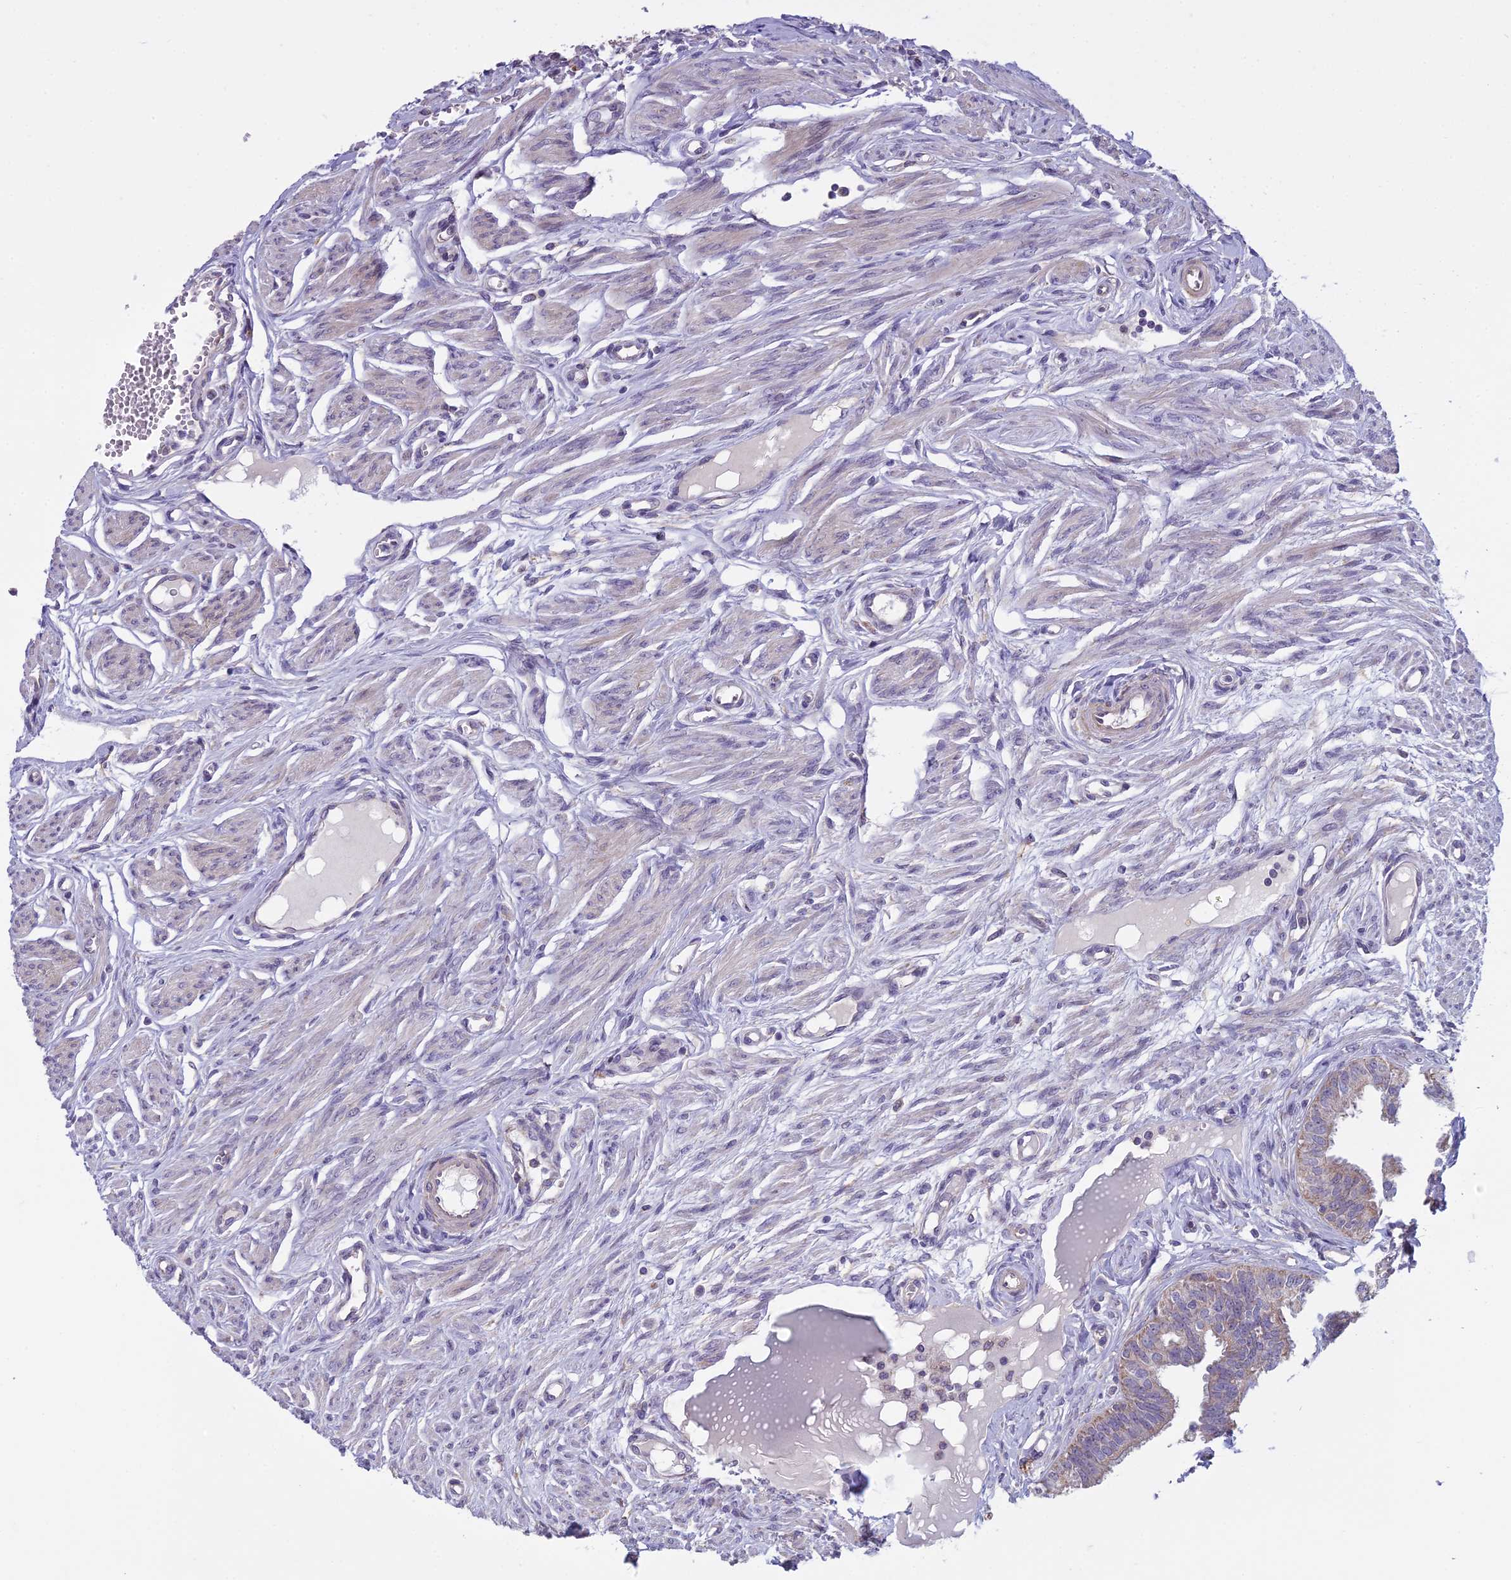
{"staining": {"intensity": "moderate", "quantity": "25%-75%", "location": "cytoplasmic/membranous"}, "tissue": "fallopian tube", "cell_type": "Glandular cells", "image_type": "normal", "snomed": [{"axis": "morphology", "description": "Normal tissue, NOS"}, {"axis": "morphology", "description": "Carcinoma, NOS"}, {"axis": "topography", "description": "Fallopian tube"}, {"axis": "topography", "description": "Ovary"}], "caption": "High-magnification brightfield microscopy of benign fallopian tube stained with DAB (3,3'-diaminobenzidine) (brown) and counterstained with hematoxylin (blue). glandular cells exhibit moderate cytoplasmic/membranous positivity is identified in about25%-75% of cells.", "gene": "DUS2", "patient": {"sex": "female", "age": 59}}